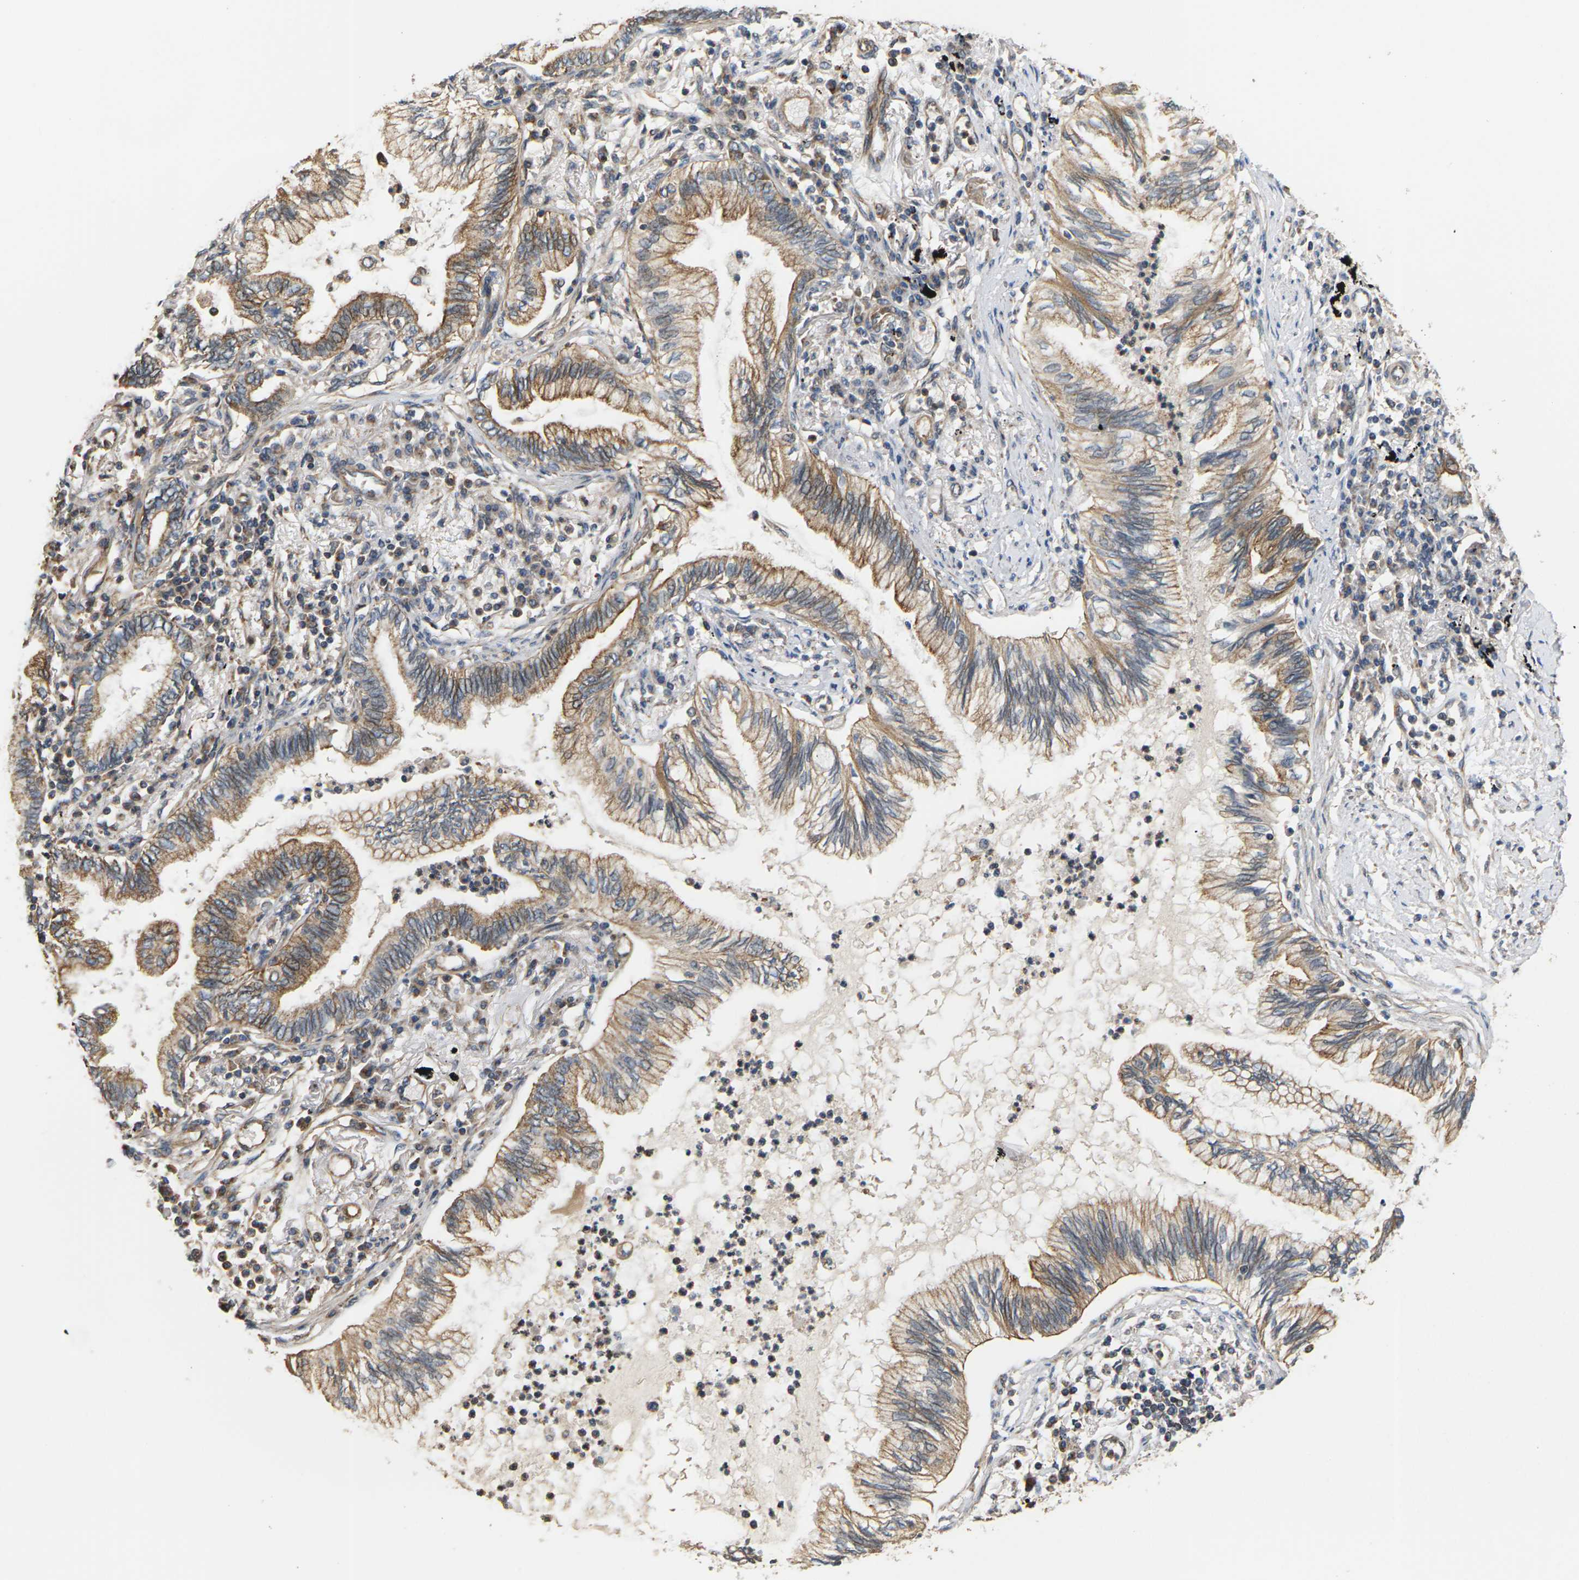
{"staining": {"intensity": "moderate", "quantity": ">75%", "location": "cytoplasmic/membranous"}, "tissue": "lung cancer", "cell_type": "Tumor cells", "image_type": "cancer", "snomed": [{"axis": "morphology", "description": "Normal tissue, NOS"}, {"axis": "morphology", "description": "Adenocarcinoma, NOS"}, {"axis": "topography", "description": "Bronchus"}, {"axis": "topography", "description": "Lung"}], "caption": "The image demonstrates staining of lung adenocarcinoma, revealing moderate cytoplasmic/membranous protein positivity (brown color) within tumor cells.", "gene": "PCDHB4", "patient": {"sex": "female", "age": 70}}